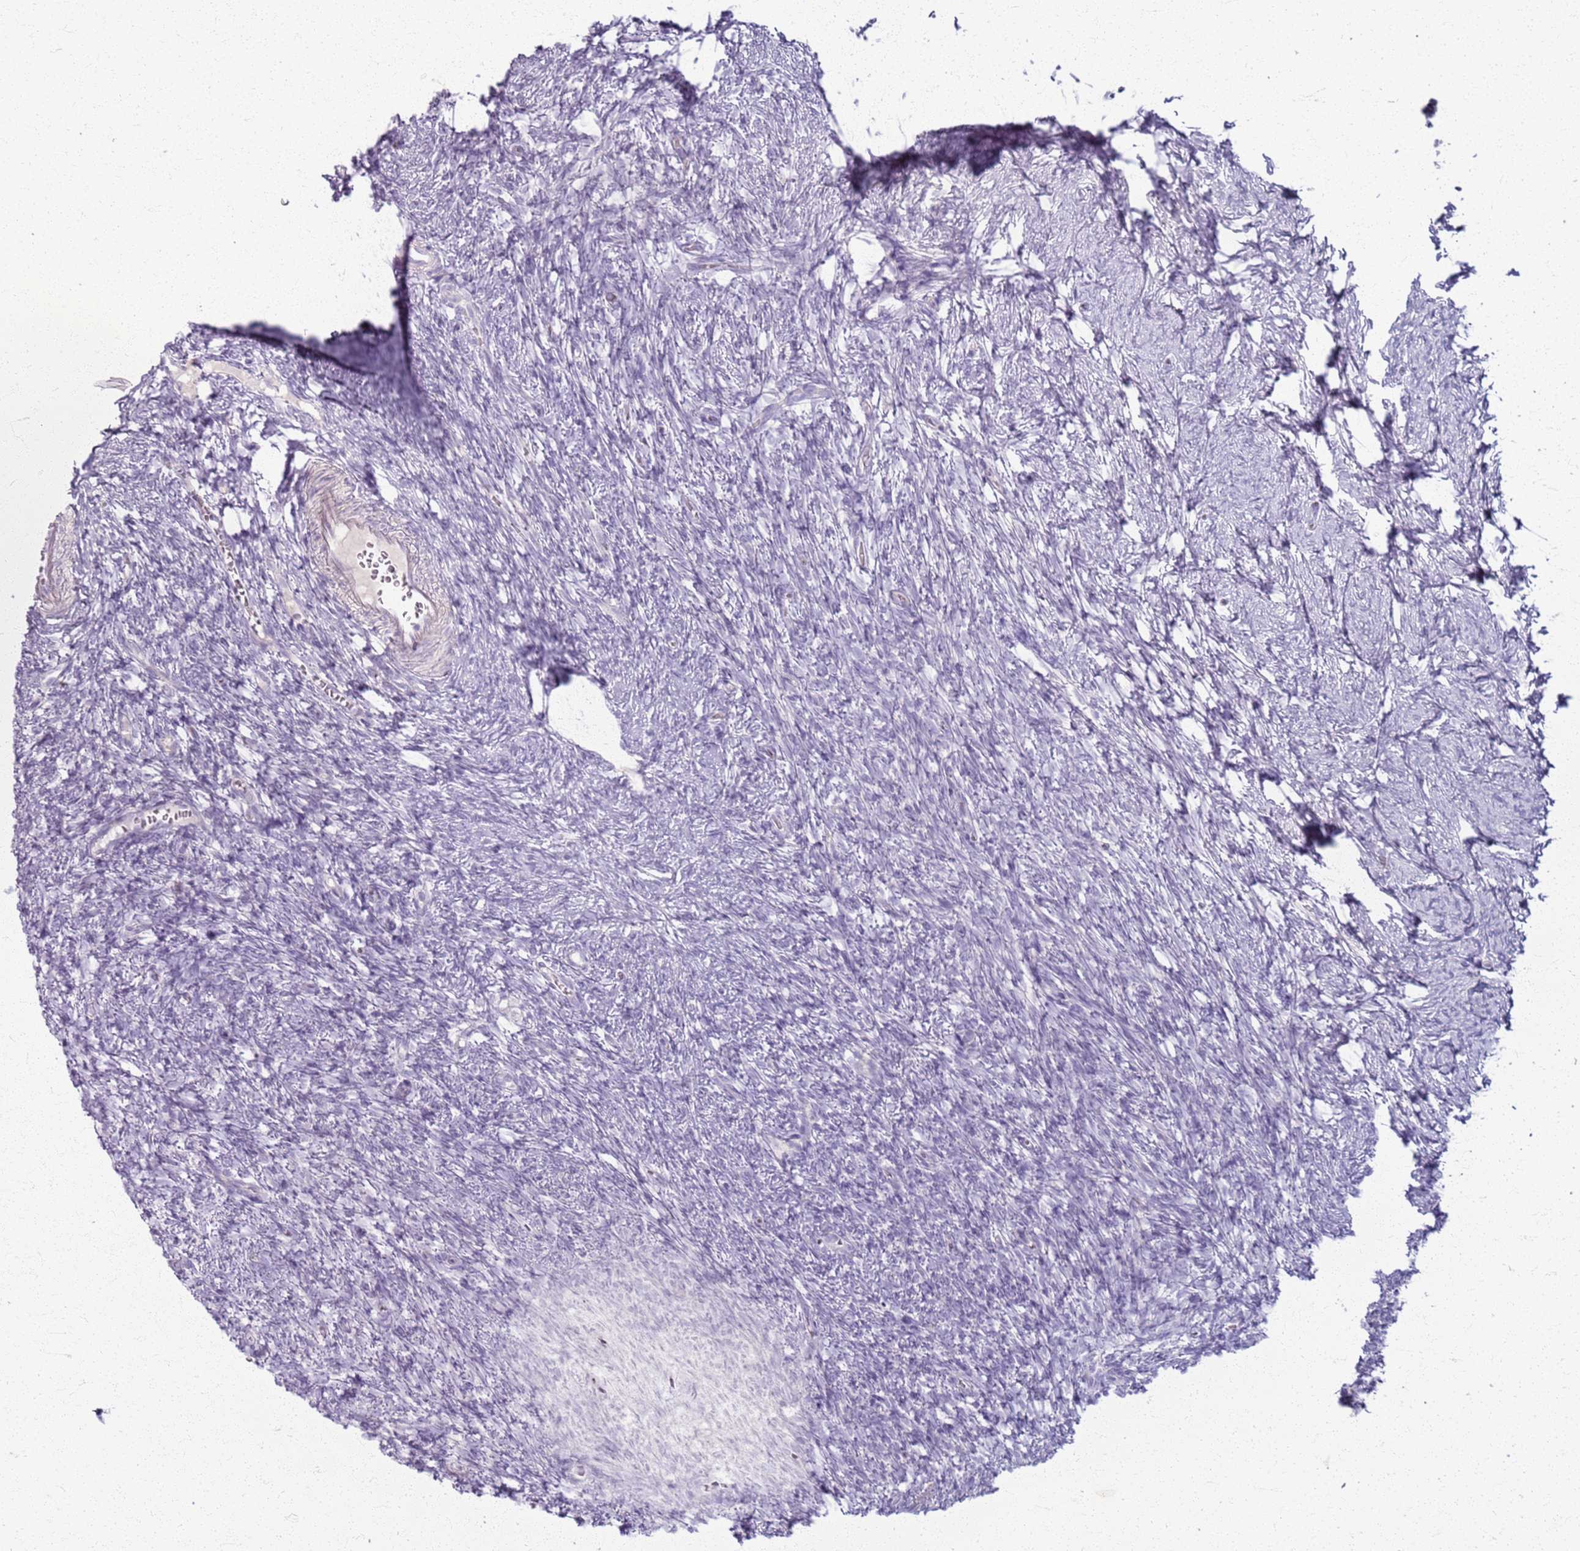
{"staining": {"intensity": "negative", "quantity": "none", "location": "none"}, "tissue": "ovary", "cell_type": "Ovarian stroma cells", "image_type": "normal", "snomed": [{"axis": "morphology", "description": "Normal tissue, NOS"}, {"axis": "topography", "description": "Ovary"}], "caption": "A high-resolution photomicrograph shows IHC staining of normal ovary, which displays no significant expression in ovarian stroma cells. (Brightfield microscopy of DAB (3,3'-diaminobenzidine) immunohistochemistry (IHC) at high magnification).", "gene": "CSRP3", "patient": {"sex": "female", "age": 39}}